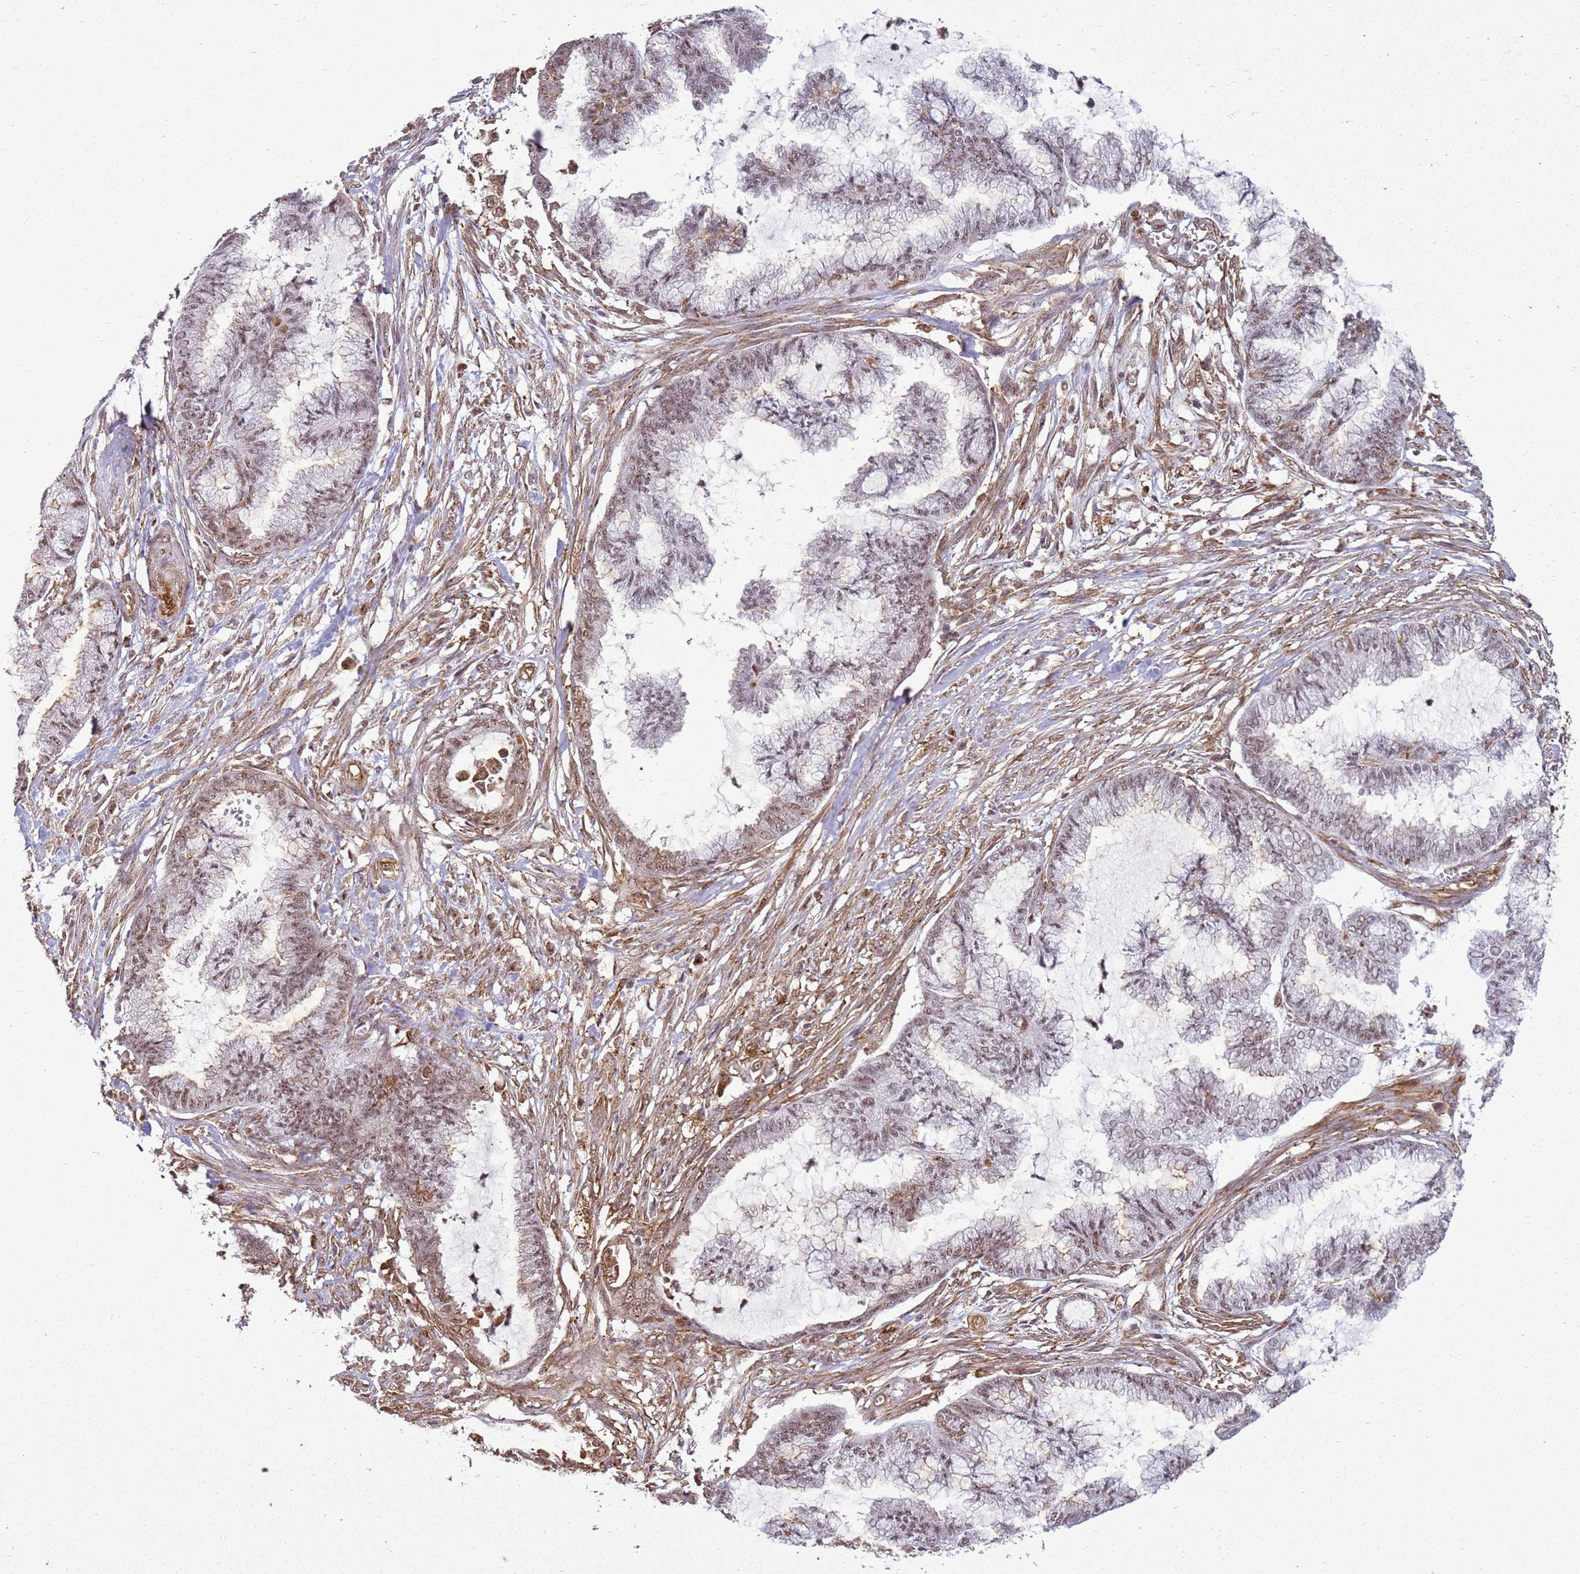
{"staining": {"intensity": "weak", "quantity": "25%-75%", "location": "nuclear"}, "tissue": "endometrial cancer", "cell_type": "Tumor cells", "image_type": "cancer", "snomed": [{"axis": "morphology", "description": "Adenocarcinoma, NOS"}, {"axis": "topography", "description": "Endometrium"}], "caption": "This histopathology image demonstrates endometrial cancer (adenocarcinoma) stained with immunohistochemistry (IHC) to label a protein in brown. The nuclear of tumor cells show weak positivity for the protein. Nuclei are counter-stained blue.", "gene": "GABRE", "patient": {"sex": "female", "age": 86}}